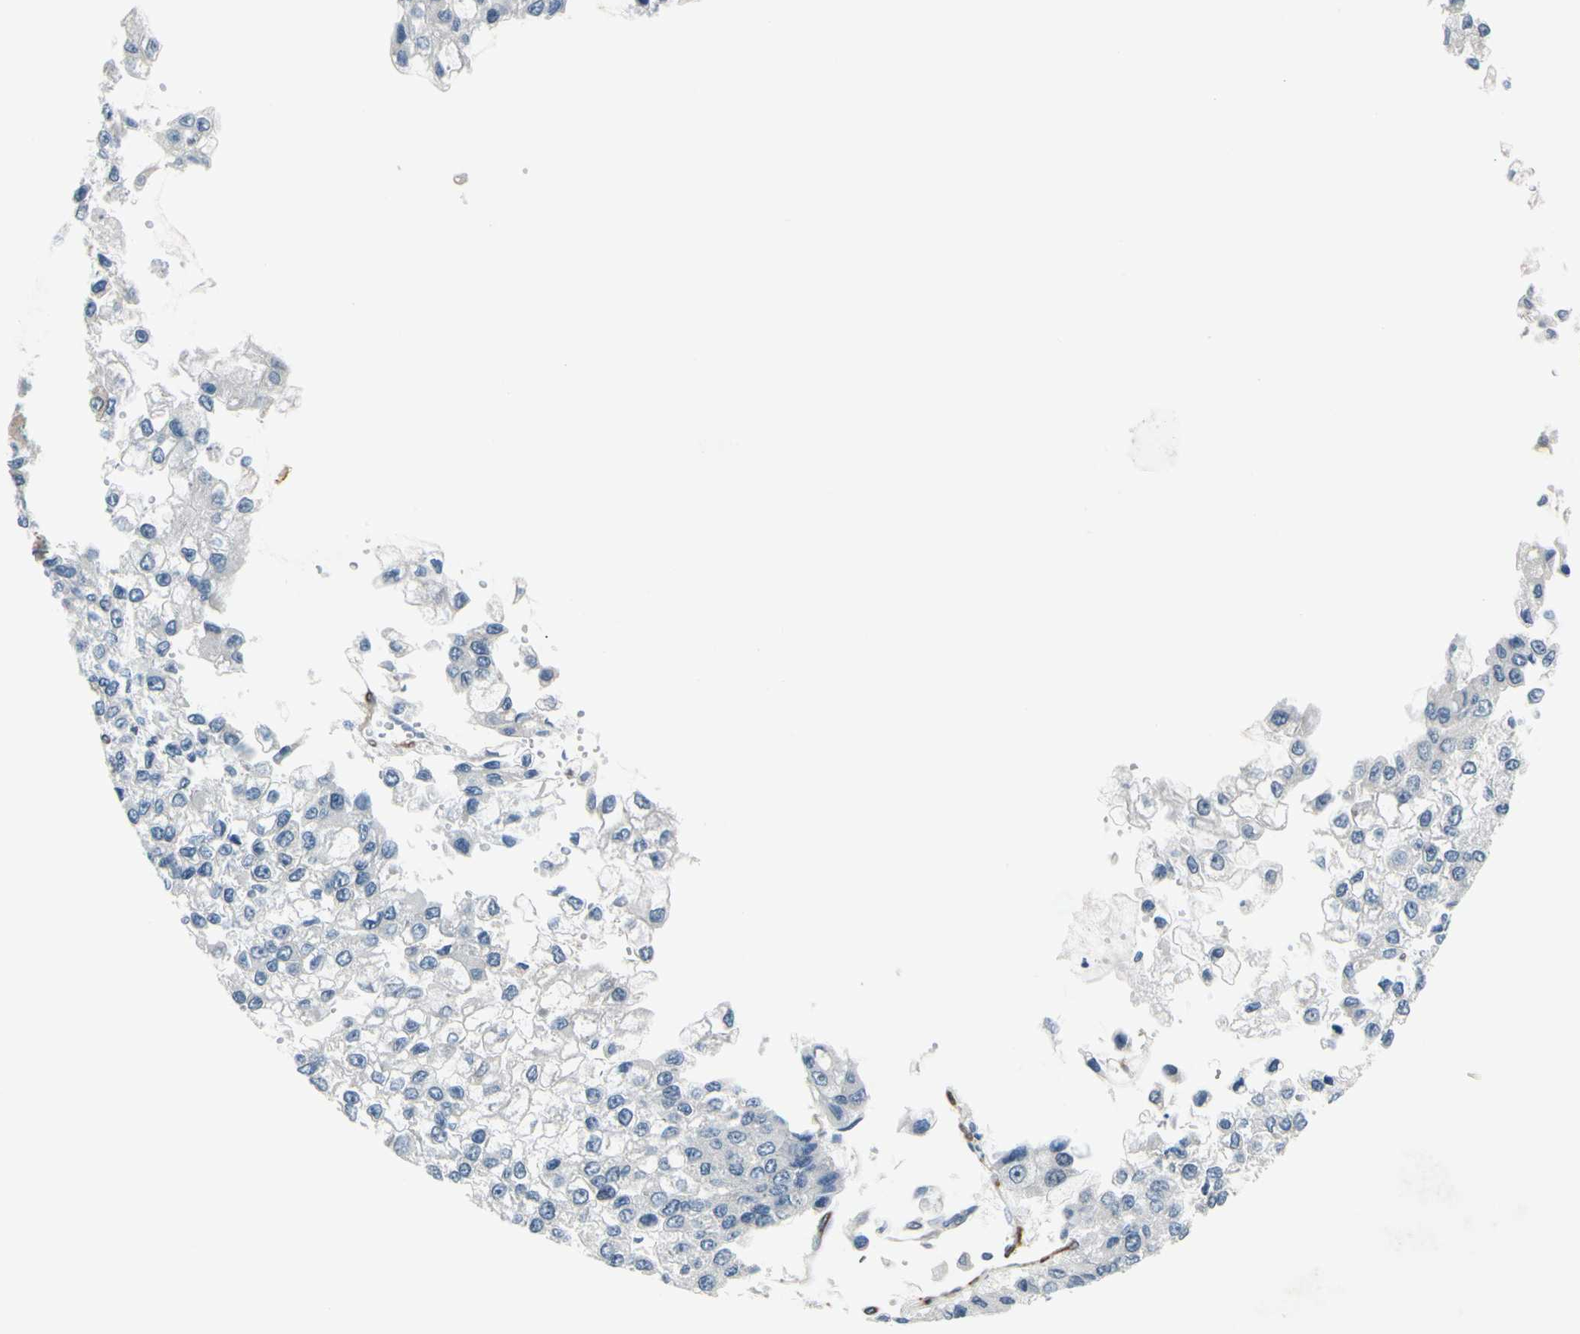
{"staining": {"intensity": "negative", "quantity": "none", "location": "none"}, "tissue": "liver cancer", "cell_type": "Tumor cells", "image_type": "cancer", "snomed": [{"axis": "morphology", "description": "Carcinoma, Hepatocellular, NOS"}, {"axis": "topography", "description": "Liver"}], "caption": "Immunohistochemistry image of neoplastic tissue: human liver cancer (hepatocellular carcinoma) stained with DAB (3,3'-diaminobenzidine) demonstrates no significant protein staining in tumor cells.", "gene": "MAP2", "patient": {"sex": "female", "age": 66}}